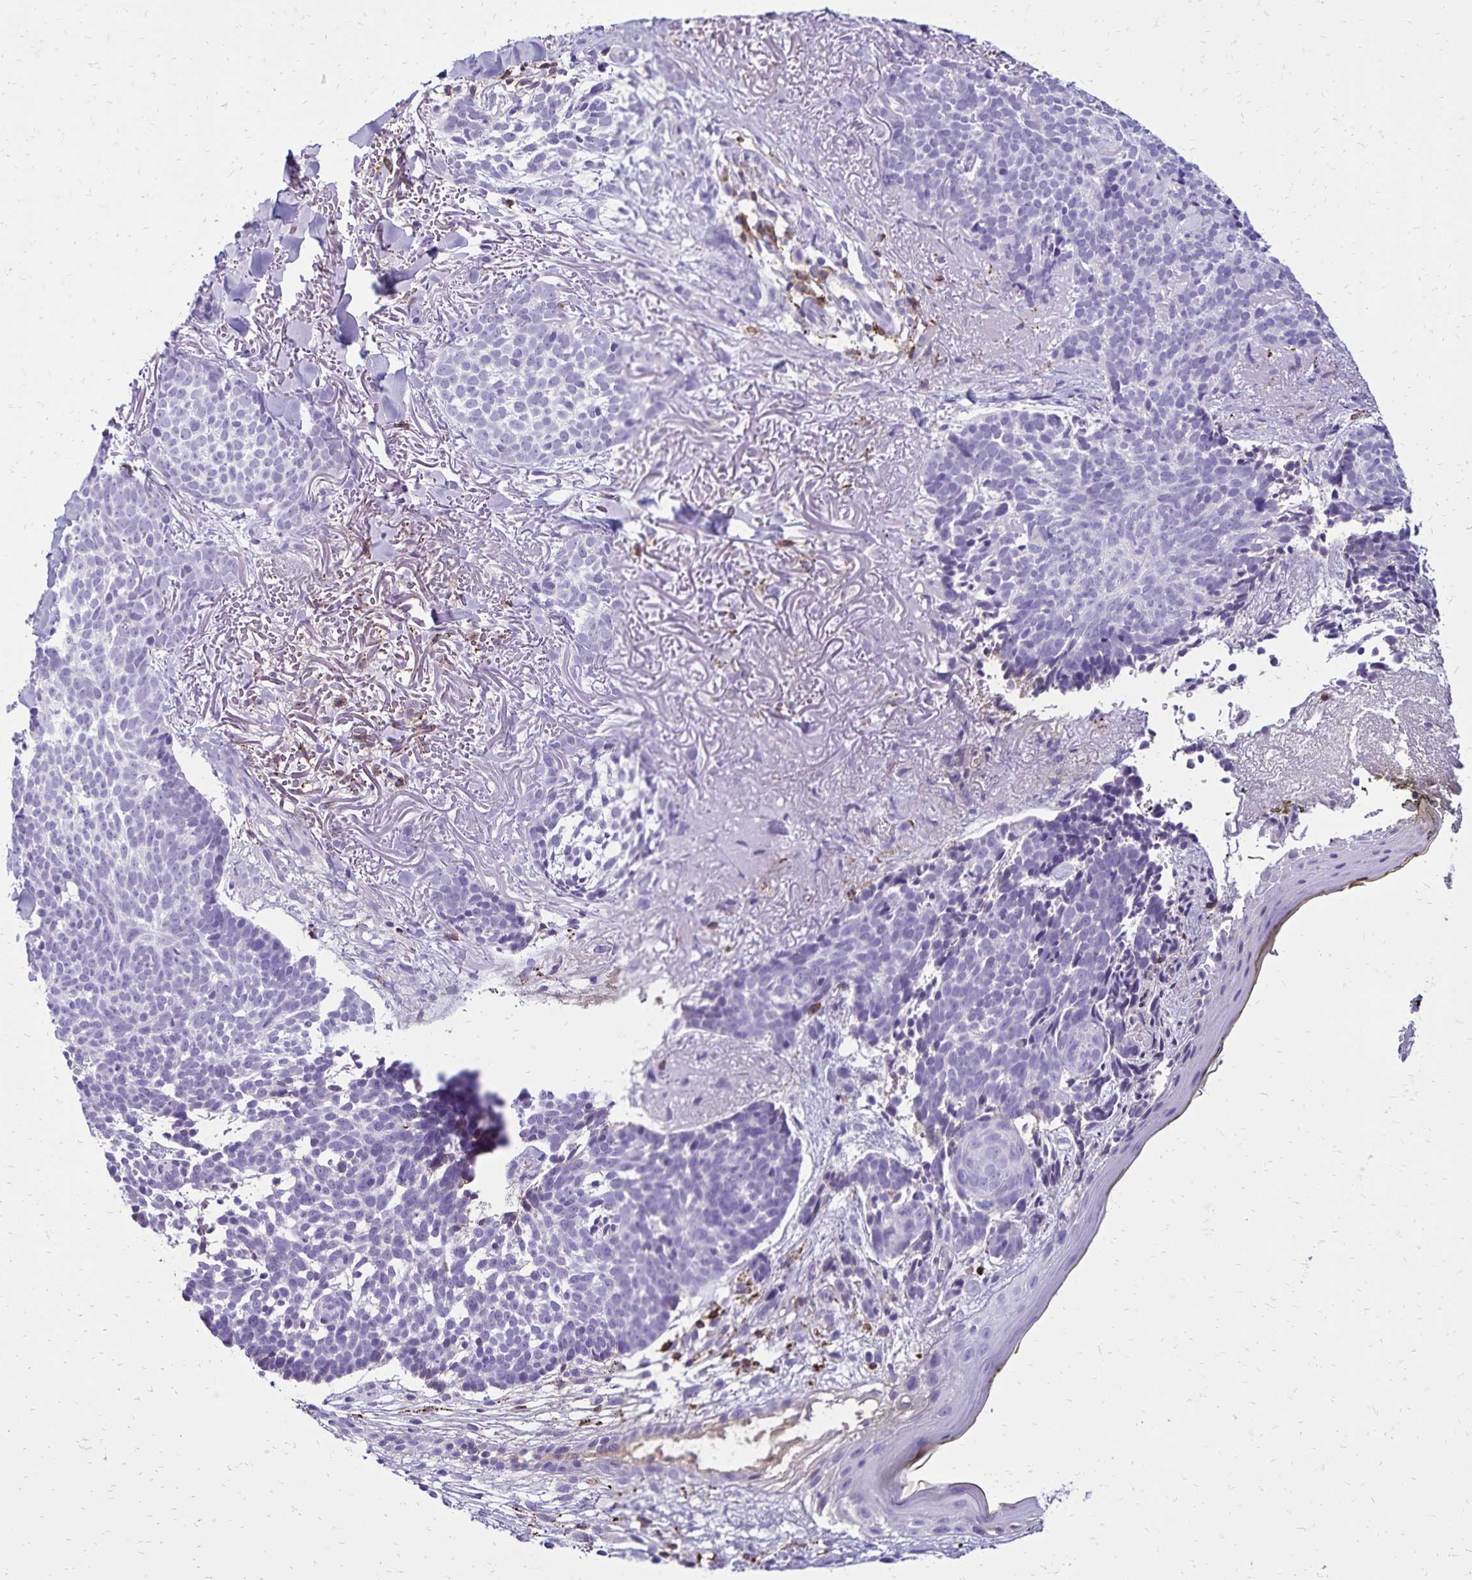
{"staining": {"intensity": "negative", "quantity": "none", "location": "none"}, "tissue": "skin cancer", "cell_type": "Tumor cells", "image_type": "cancer", "snomed": [{"axis": "morphology", "description": "Basal cell carcinoma"}, {"axis": "morphology", "description": "BCC, high aggressive"}, {"axis": "topography", "description": "Skin"}], "caption": "High power microscopy histopathology image of an immunohistochemistry photomicrograph of bcc,  high aggressive (skin), revealing no significant staining in tumor cells. (DAB IHC with hematoxylin counter stain).", "gene": "CD27", "patient": {"sex": "female", "age": 86}}